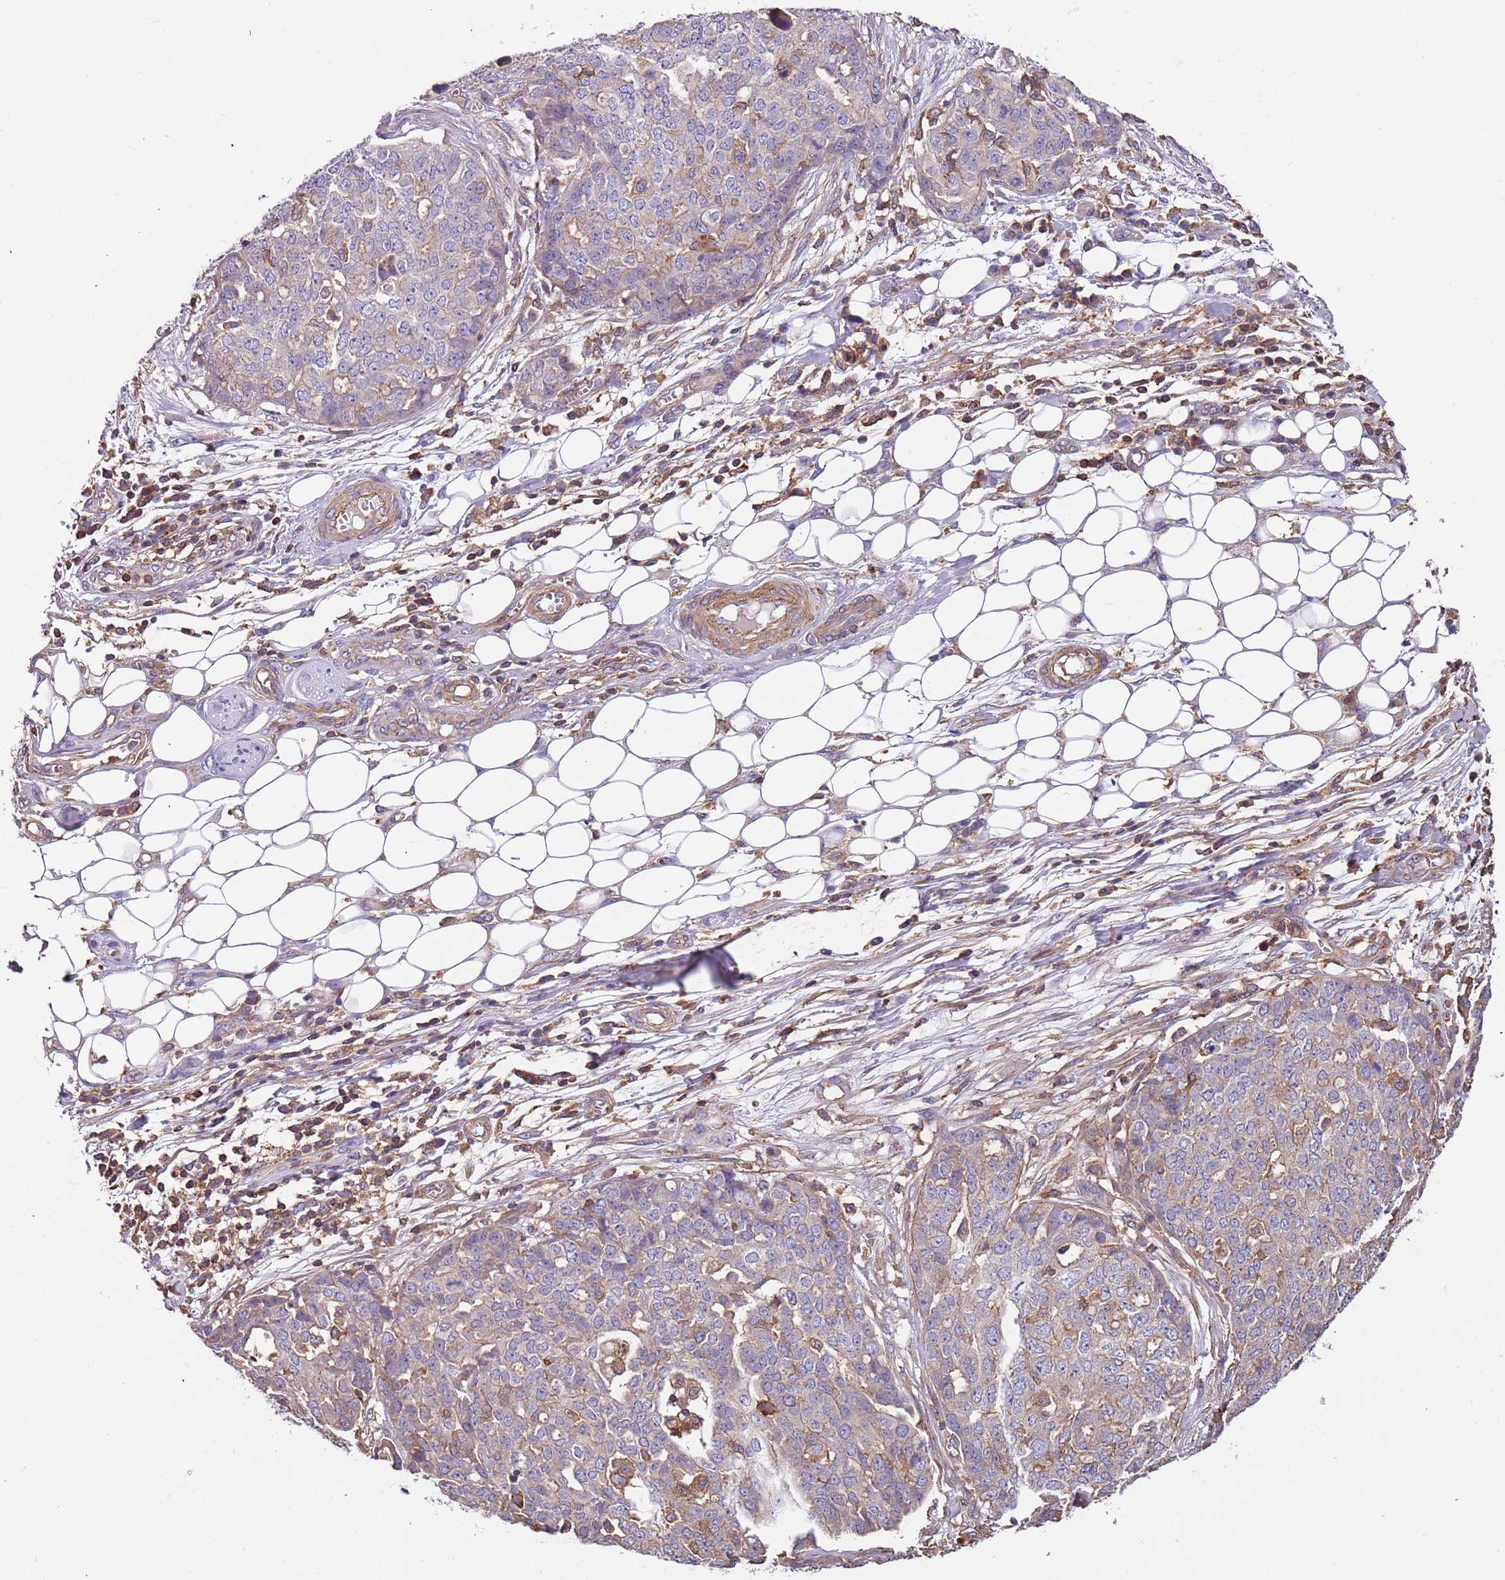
{"staining": {"intensity": "weak", "quantity": "<25%", "location": "cytoplasmic/membranous"}, "tissue": "ovarian cancer", "cell_type": "Tumor cells", "image_type": "cancer", "snomed": [{"axis": "morphology", "description": "Cystadenocarcinoma, serous, NOS"}, {"axis": "topography", "description": "Soft tissue"}, {"axis": "topography", "description": "Ovary"}], "caption": "Immunohistochemical staining of ovarian cancer (serous cystadenocarcinoma) reveals no significant positivity in tumor cells. (DAB (3,3'-diaminobenzidine) immunohistochemistry, high magnification).", "gene": "SYT4", "patient": {"sex": "female", "age": 57}}